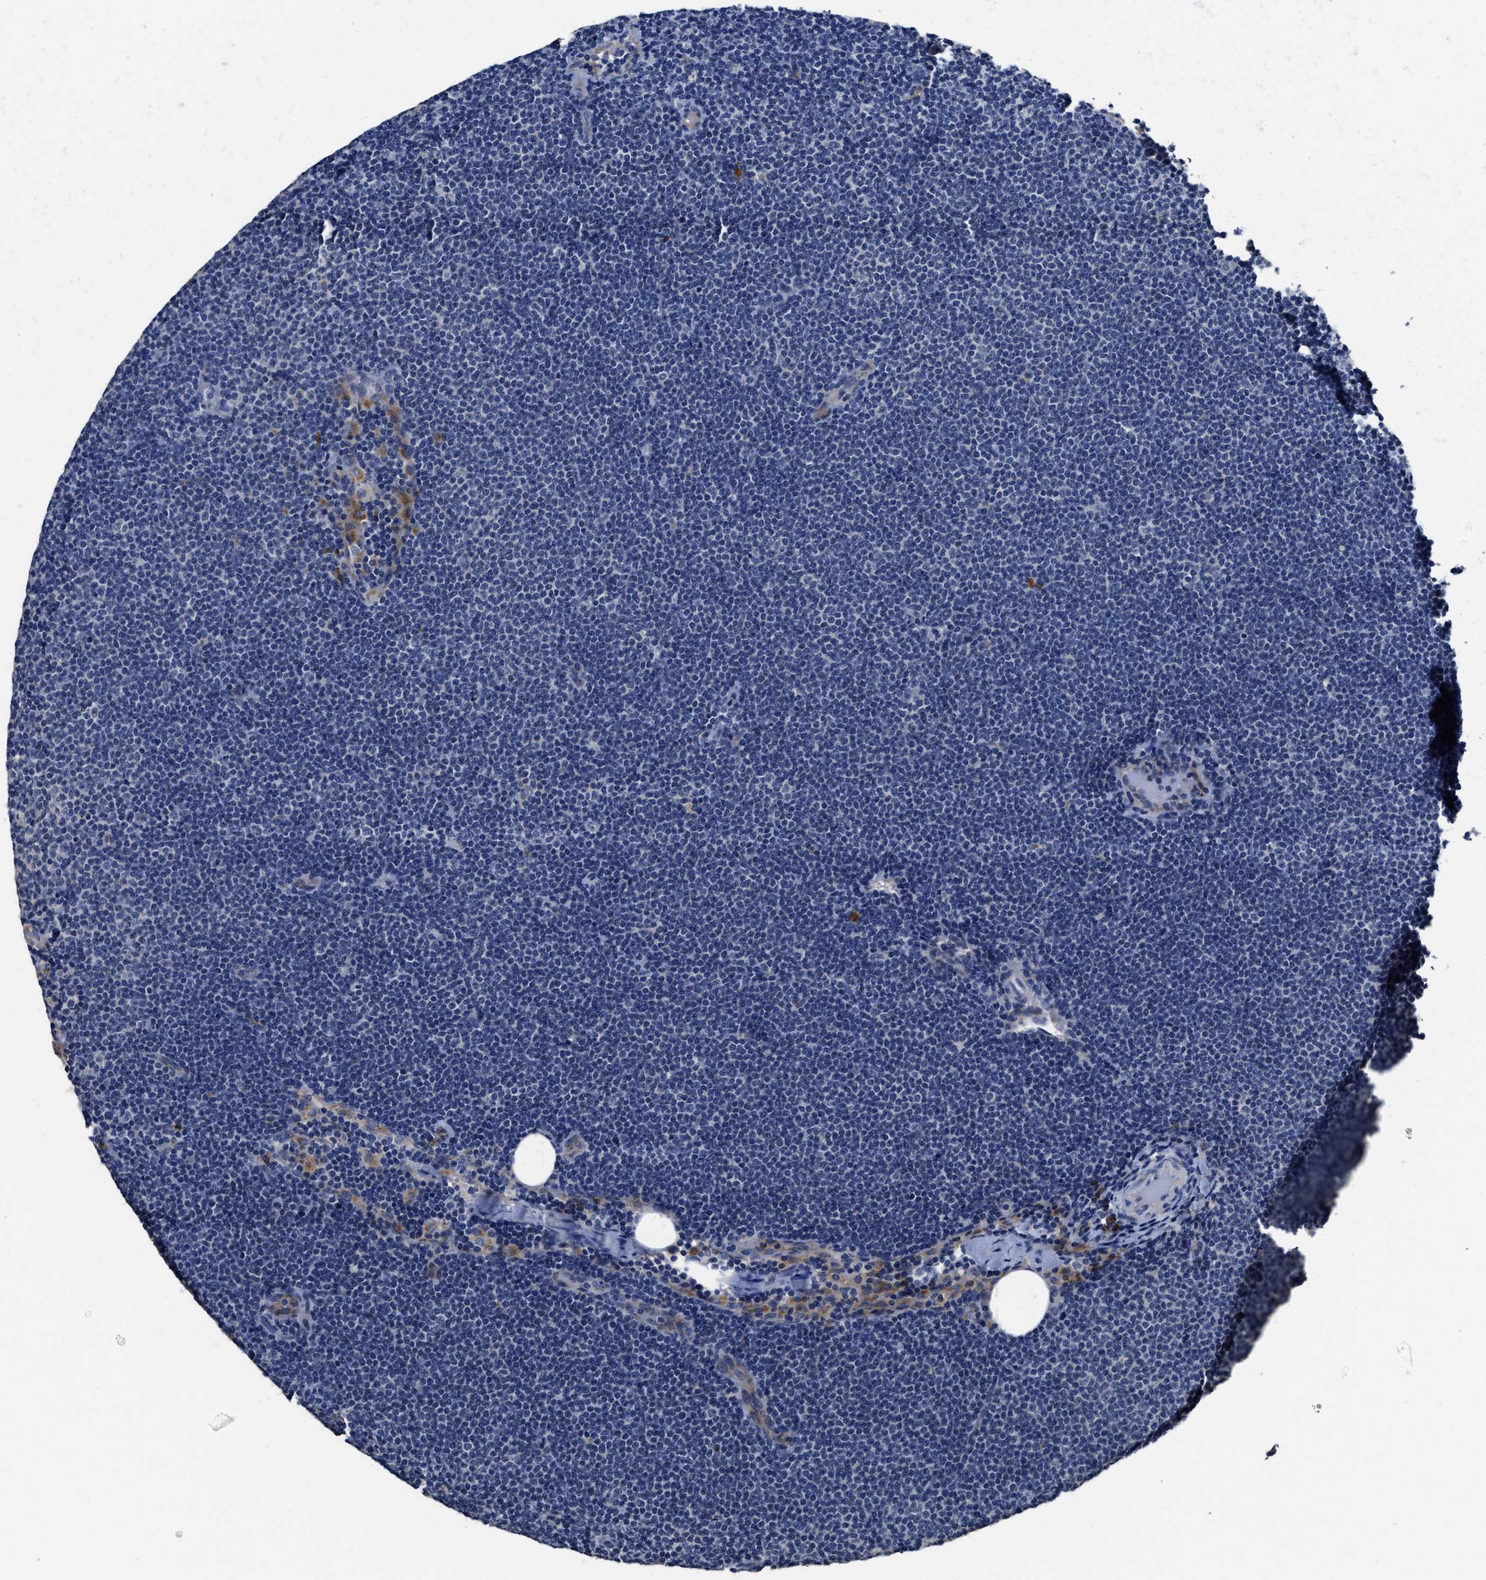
{"staining": {"intensity": "negative", "quantity": "none", "location": "none"}, "tissue": "lymphoma", "cell_type": "Tumor cells", "image_type": "cancer", "snomed": [{"axis": "morphology", "description": "Malignant lymphoma, non-Hodgkin's type, Low grade"}, {"axis": "topography", "description": "Lymph node"}], "caption": "IHC photomicrograph of human malignant lymphoma, non-Hodgkin's type (low-grade) stained for a protein (brown), which reveals no expression in tumor cells. Nuclei are stained in blue.", "gene": "UBR4", "patient": {"sex": "female", "age": 53}}